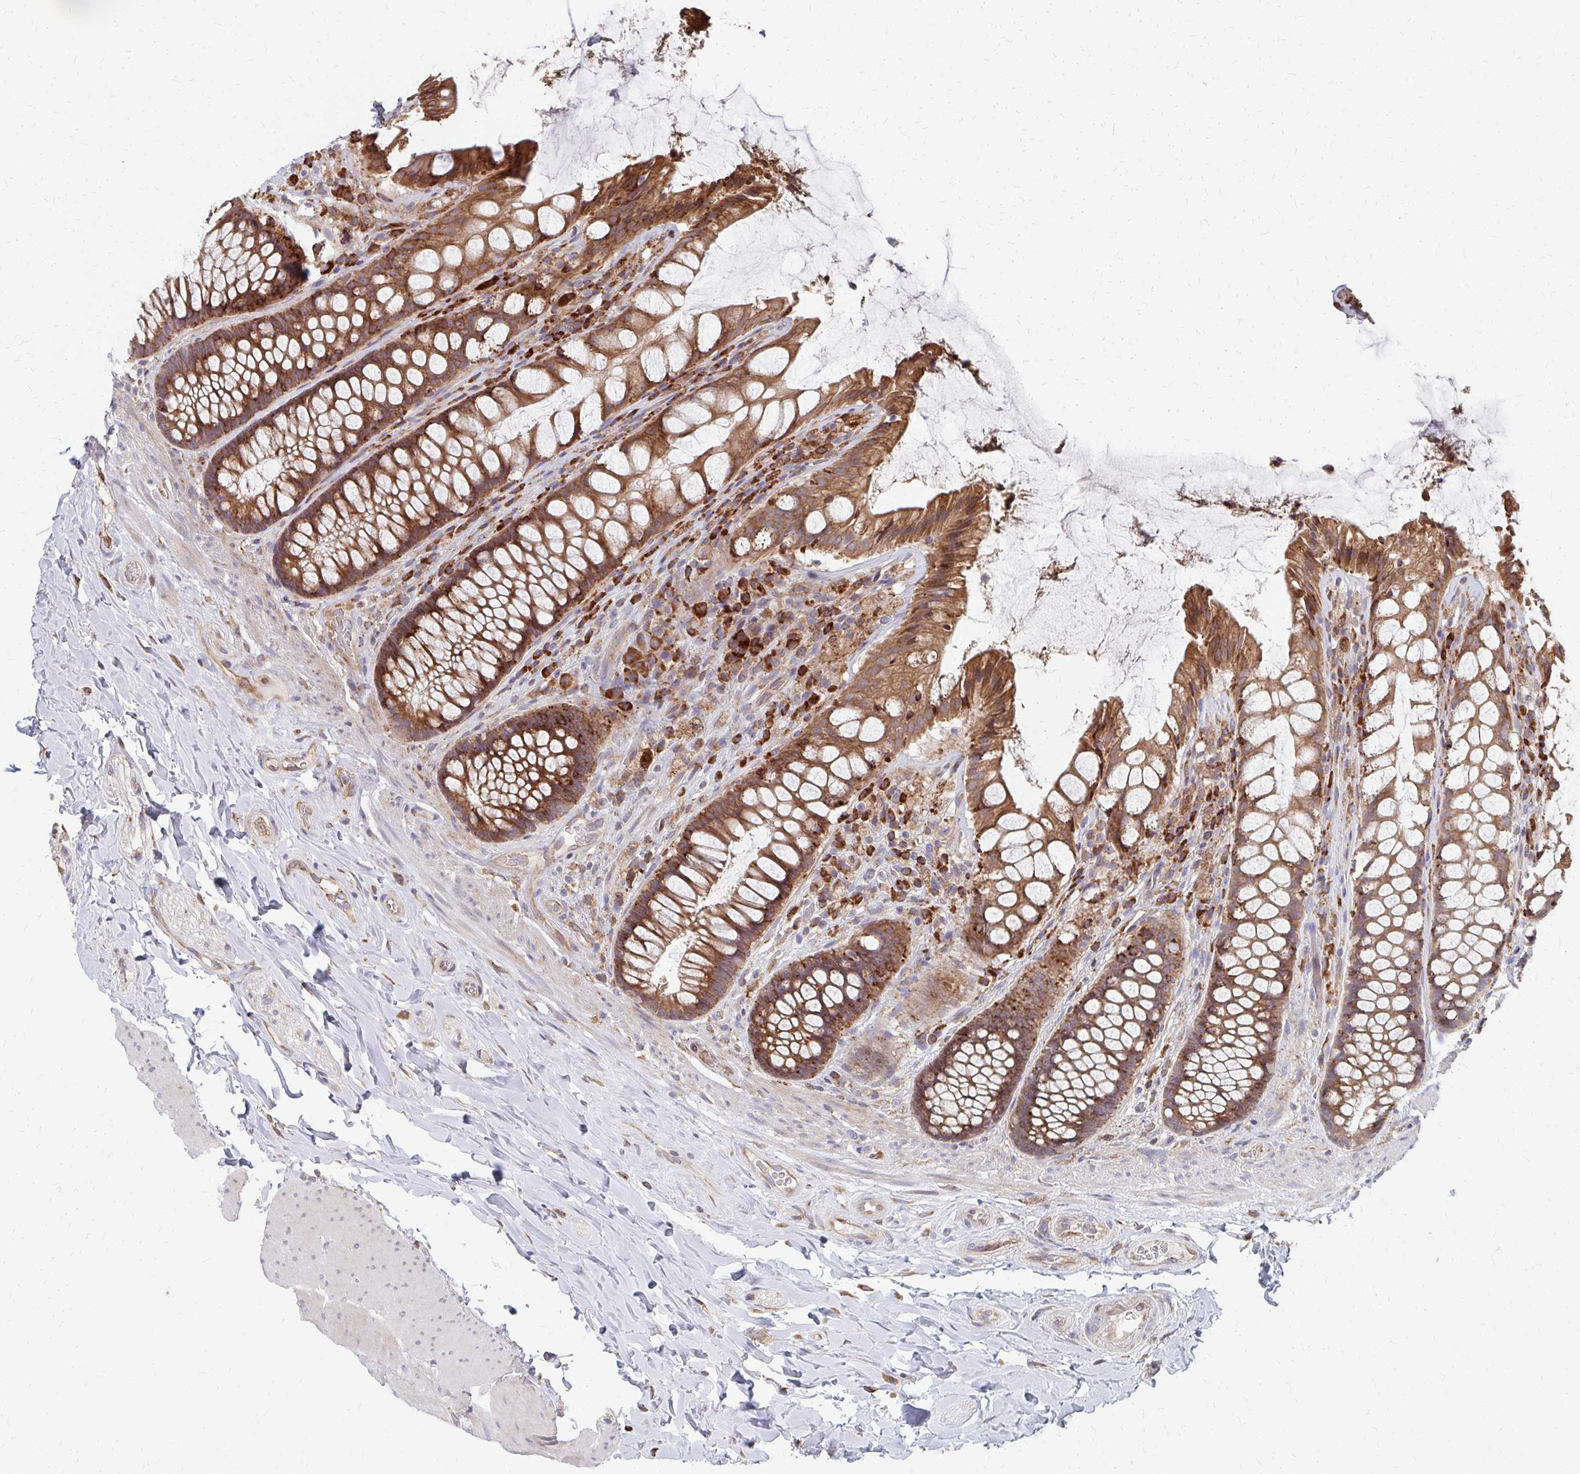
{"staining": {"intensity": "strong", "quantity": ">75%", "location": "cytoplasmic/membranous"}, "tissue": "rectum", "cell_type": "Glandular cells", "image_type": "normal", "snomed": [{"axis": "morphology", "description": "Normal tissue, NOS"}, {"axis": "topography", "description": "Rectum"}], "caption": "This histopathology image shows IHC staining of unremarkable rectum, with high strong cytoplasmic/membranous expression in about >75% of glandular cells.", "gene": "PPP1R13L", "patient": {"sex": "female", "age": 58}}